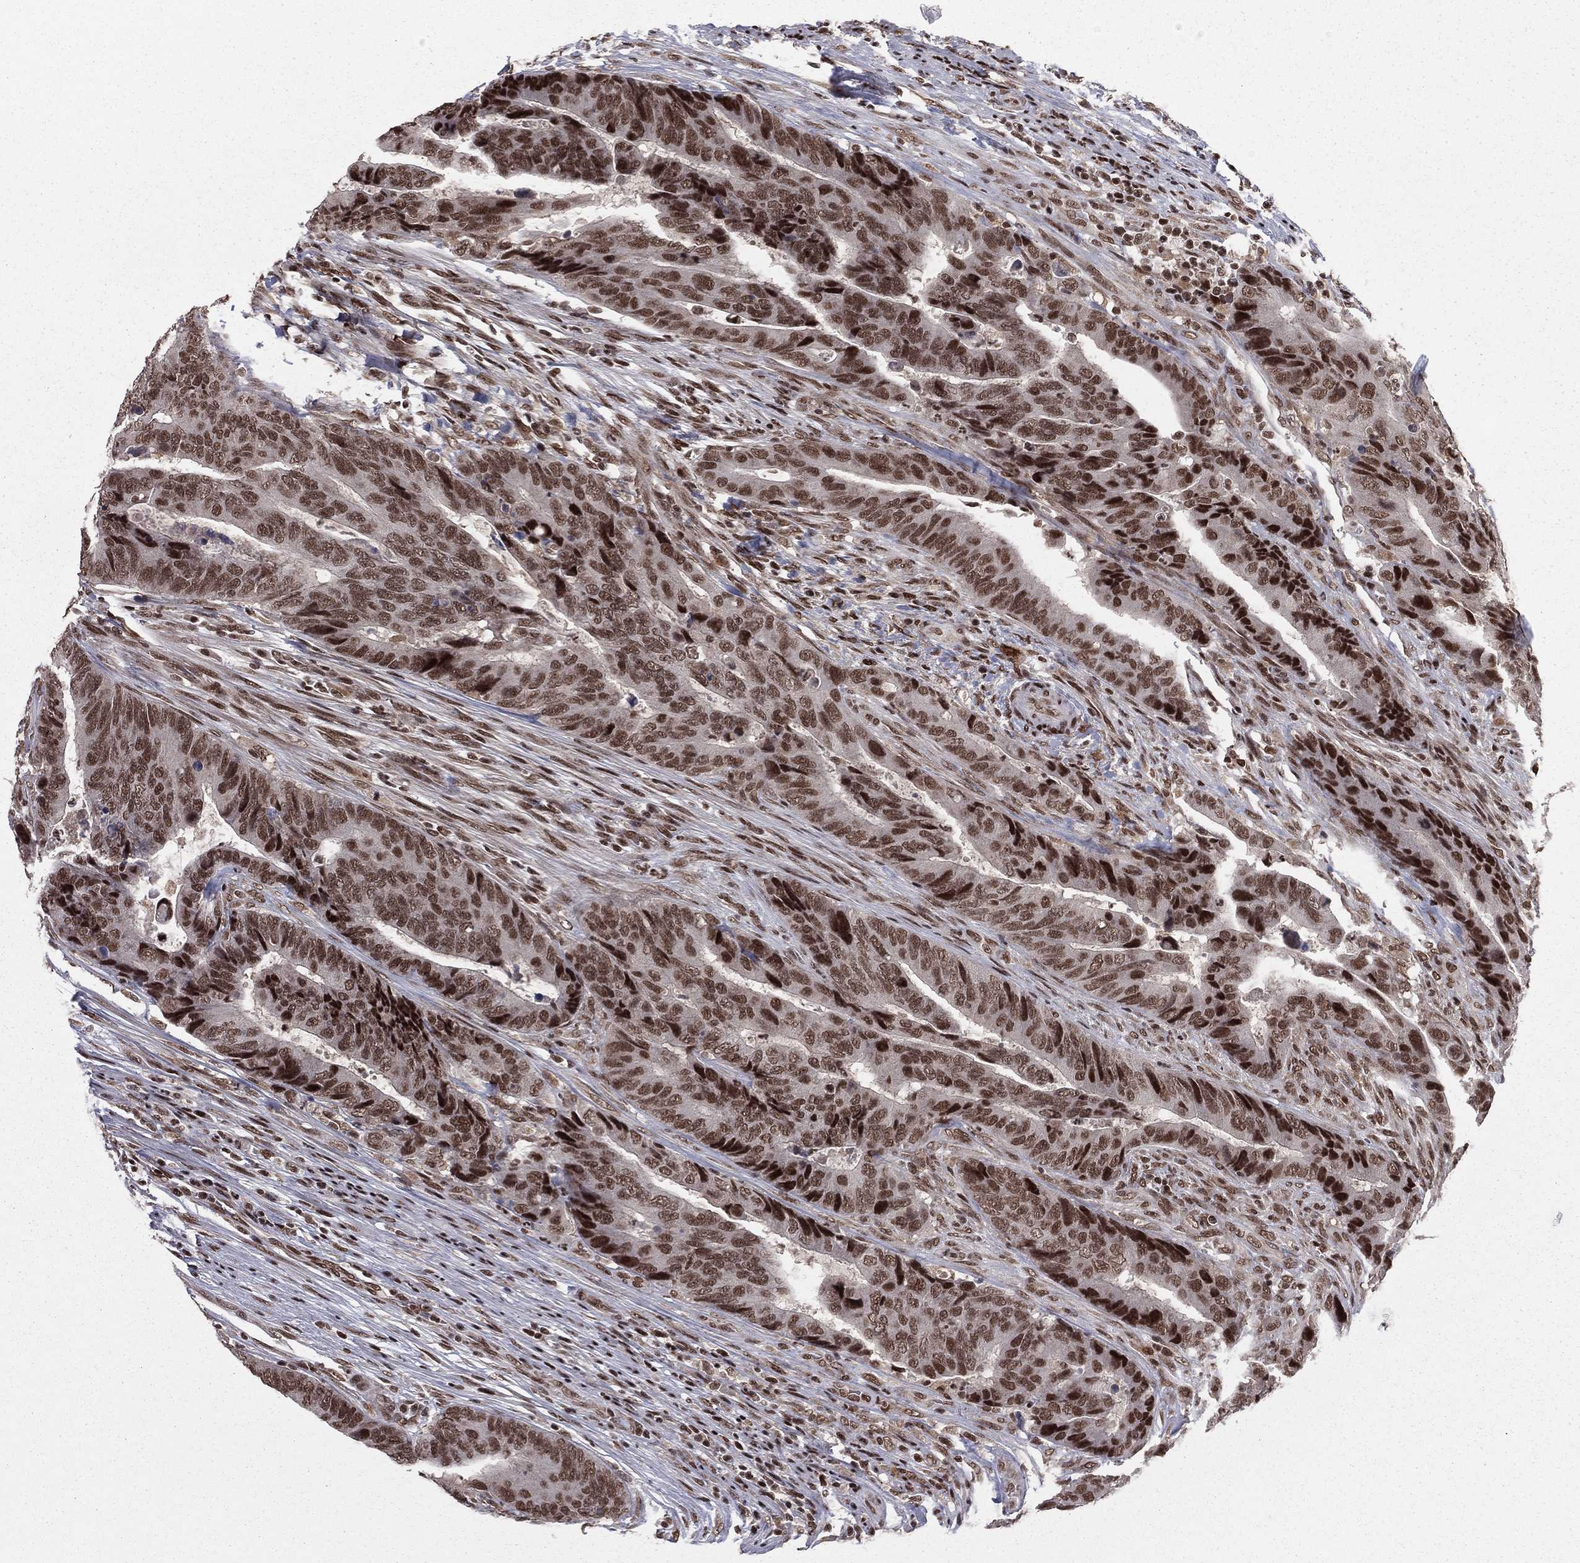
{"staining": {"intensity": "strong", "quantity": ">75%", "location": "nuclear"}, "tissue": "colorectal cancer", "cell_type": "Tumor cells", "image_type": "cancer", "snomed": [{"axis": "morphology", "description": "Adenocarcinoma, NOS"}, {"axis": "topography", "description": "Colon"}], "caption": "This histopathology image displays colorectal adenocarcinoma stained with IHC to label a protein in brown. The nuclear of tumor cells show strong positivity for the protein. Nuclei are counter-stained blue.", "gene": "NFYB", "patient": {"sex": "female", "age": 56}}